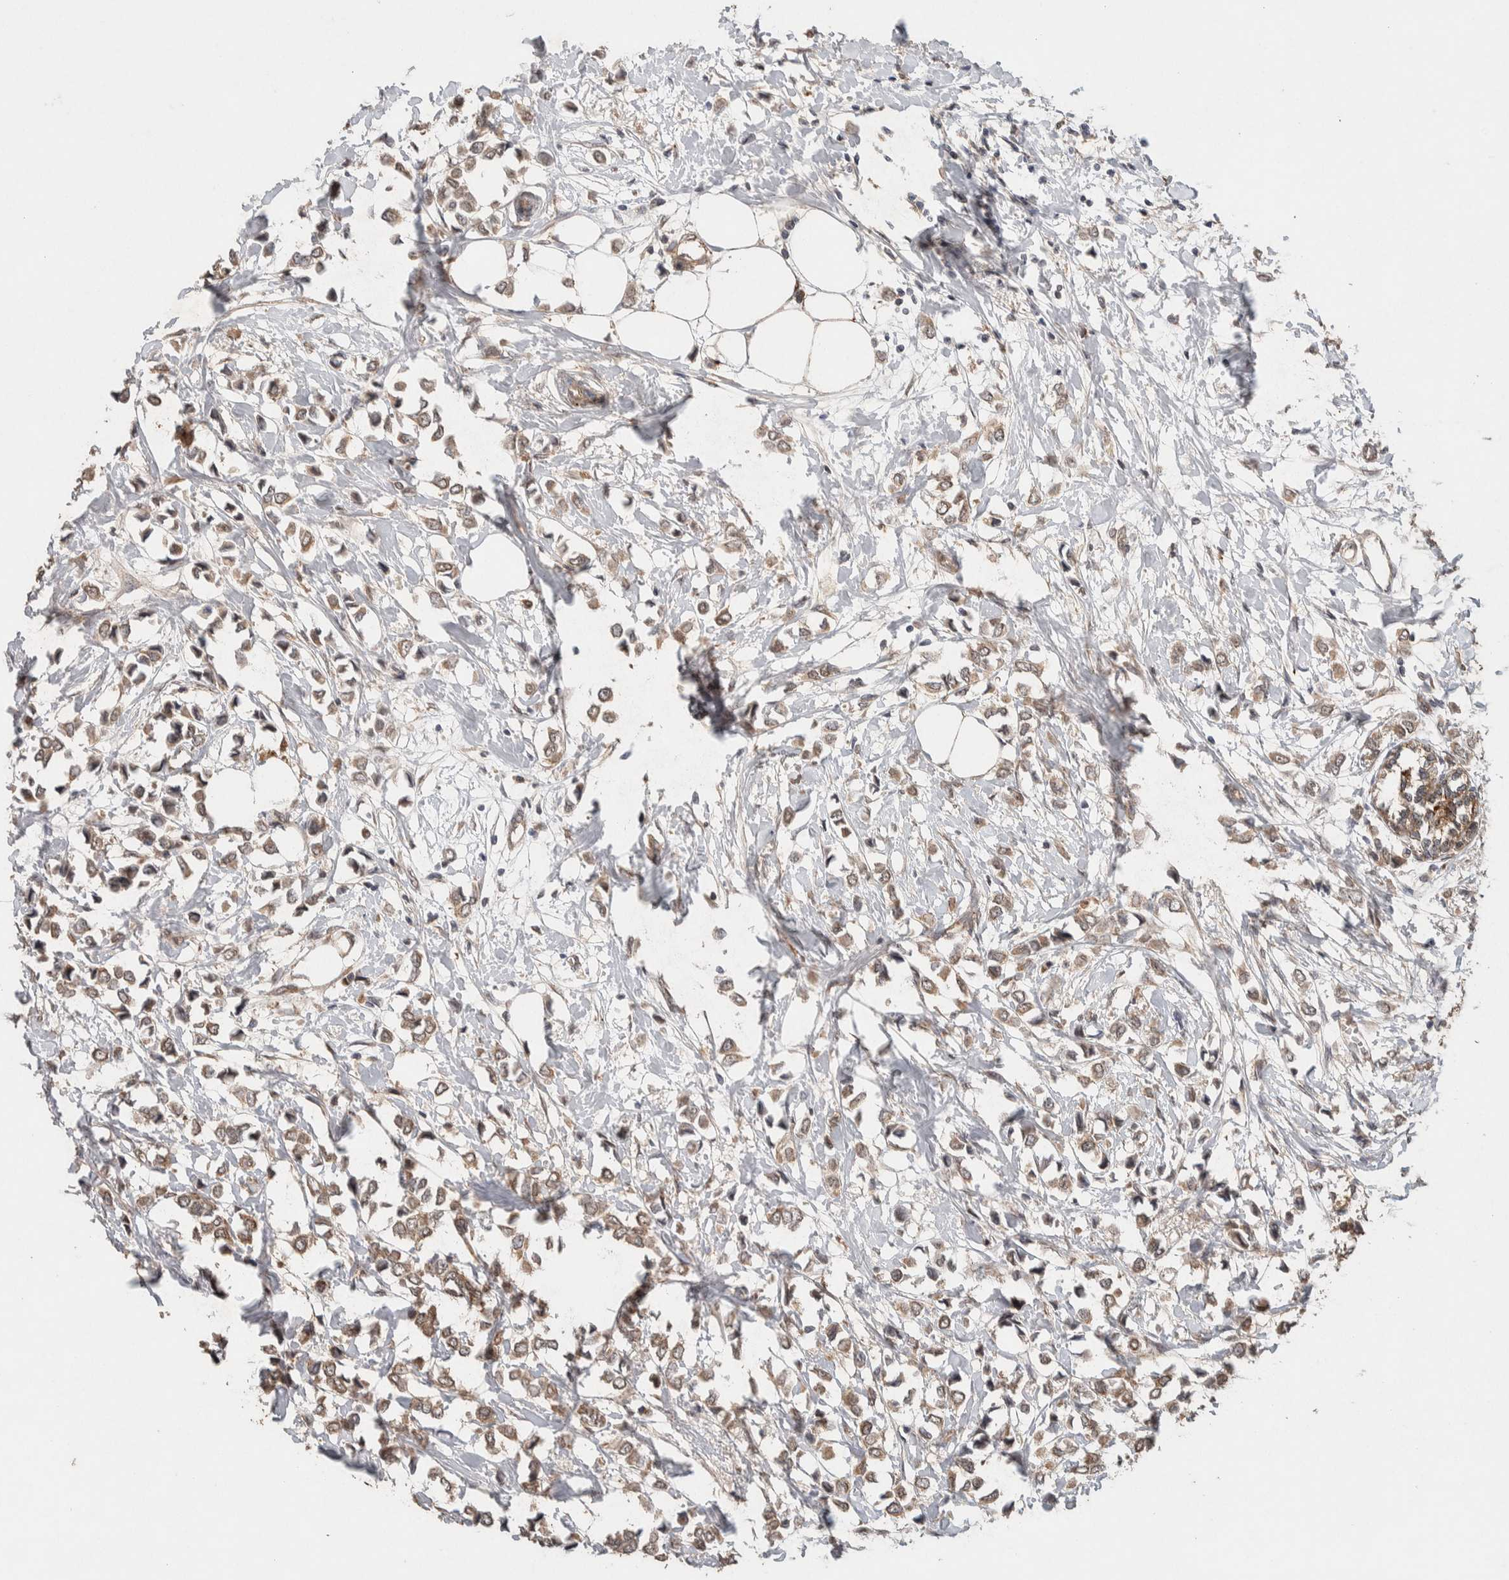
{"staining": {"intensity": "weak", "quantity": ">75%", "location": "cytoplasmic/membranous"}, "tissue": "breast cancer", "cell_type": "Tumor cells", "image_type": "cancer", "snomed": [{"axis": "morphology", "description": "Lobular carcinoma"}, {"axis": "topography", "description": "Breast"}], "caption": "Immunohistochemical staining of breast cancer (lobular carcinoma) reveals low levels of weak cytoplasmic/membranous positivity in approximately >75% of tumor cells. The protein of interest is stained brown, and the nuclei are stained in blue (DAB IHC with brightfield microscopy, high magnification).", "gene": "KCNJ5", "patient": {"sex": "female", "age": 51}}